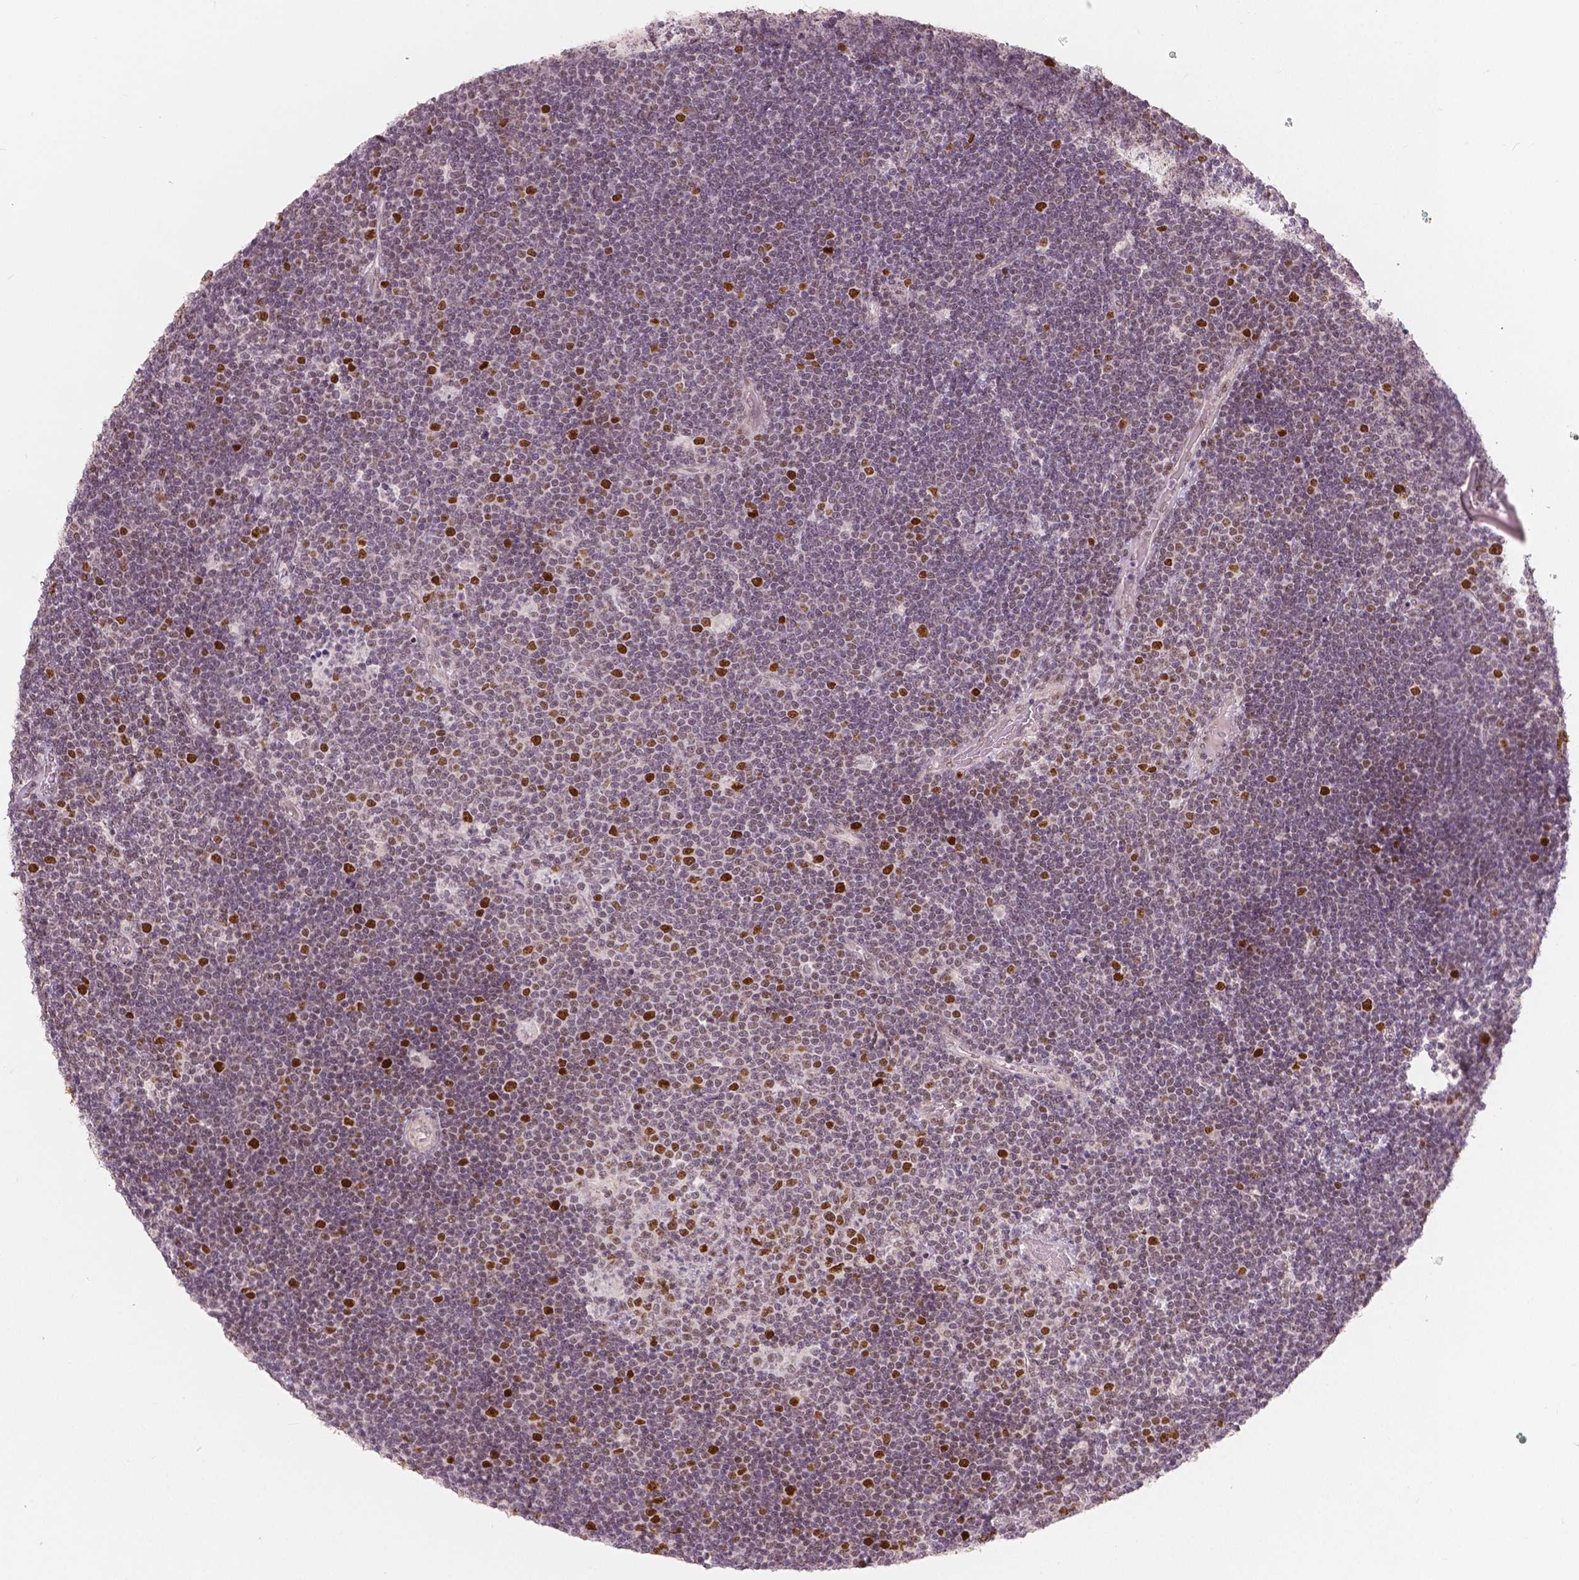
{"staining": {"intensity": "strong", "quantity": "<25%", "location": "nuclear"}, "tissue": "lymphoma", "cell_type": "Tumor cells", "image_type": "cancer", "snomed": [{"axis": "morphology", "description": "Malignant lymphoma, non-Hodgkin's type, Low grade"}, {"axis": "topography", "description": "Brain"}], "caption": "Immunohistochemistry (IHC) (DAB) staining of lymphoma demonstrates strong nuclear protein expression in approximately <25% of tumor cells.", "gene": "NSD2", "patient": {"sex": "female", "age": 66}}